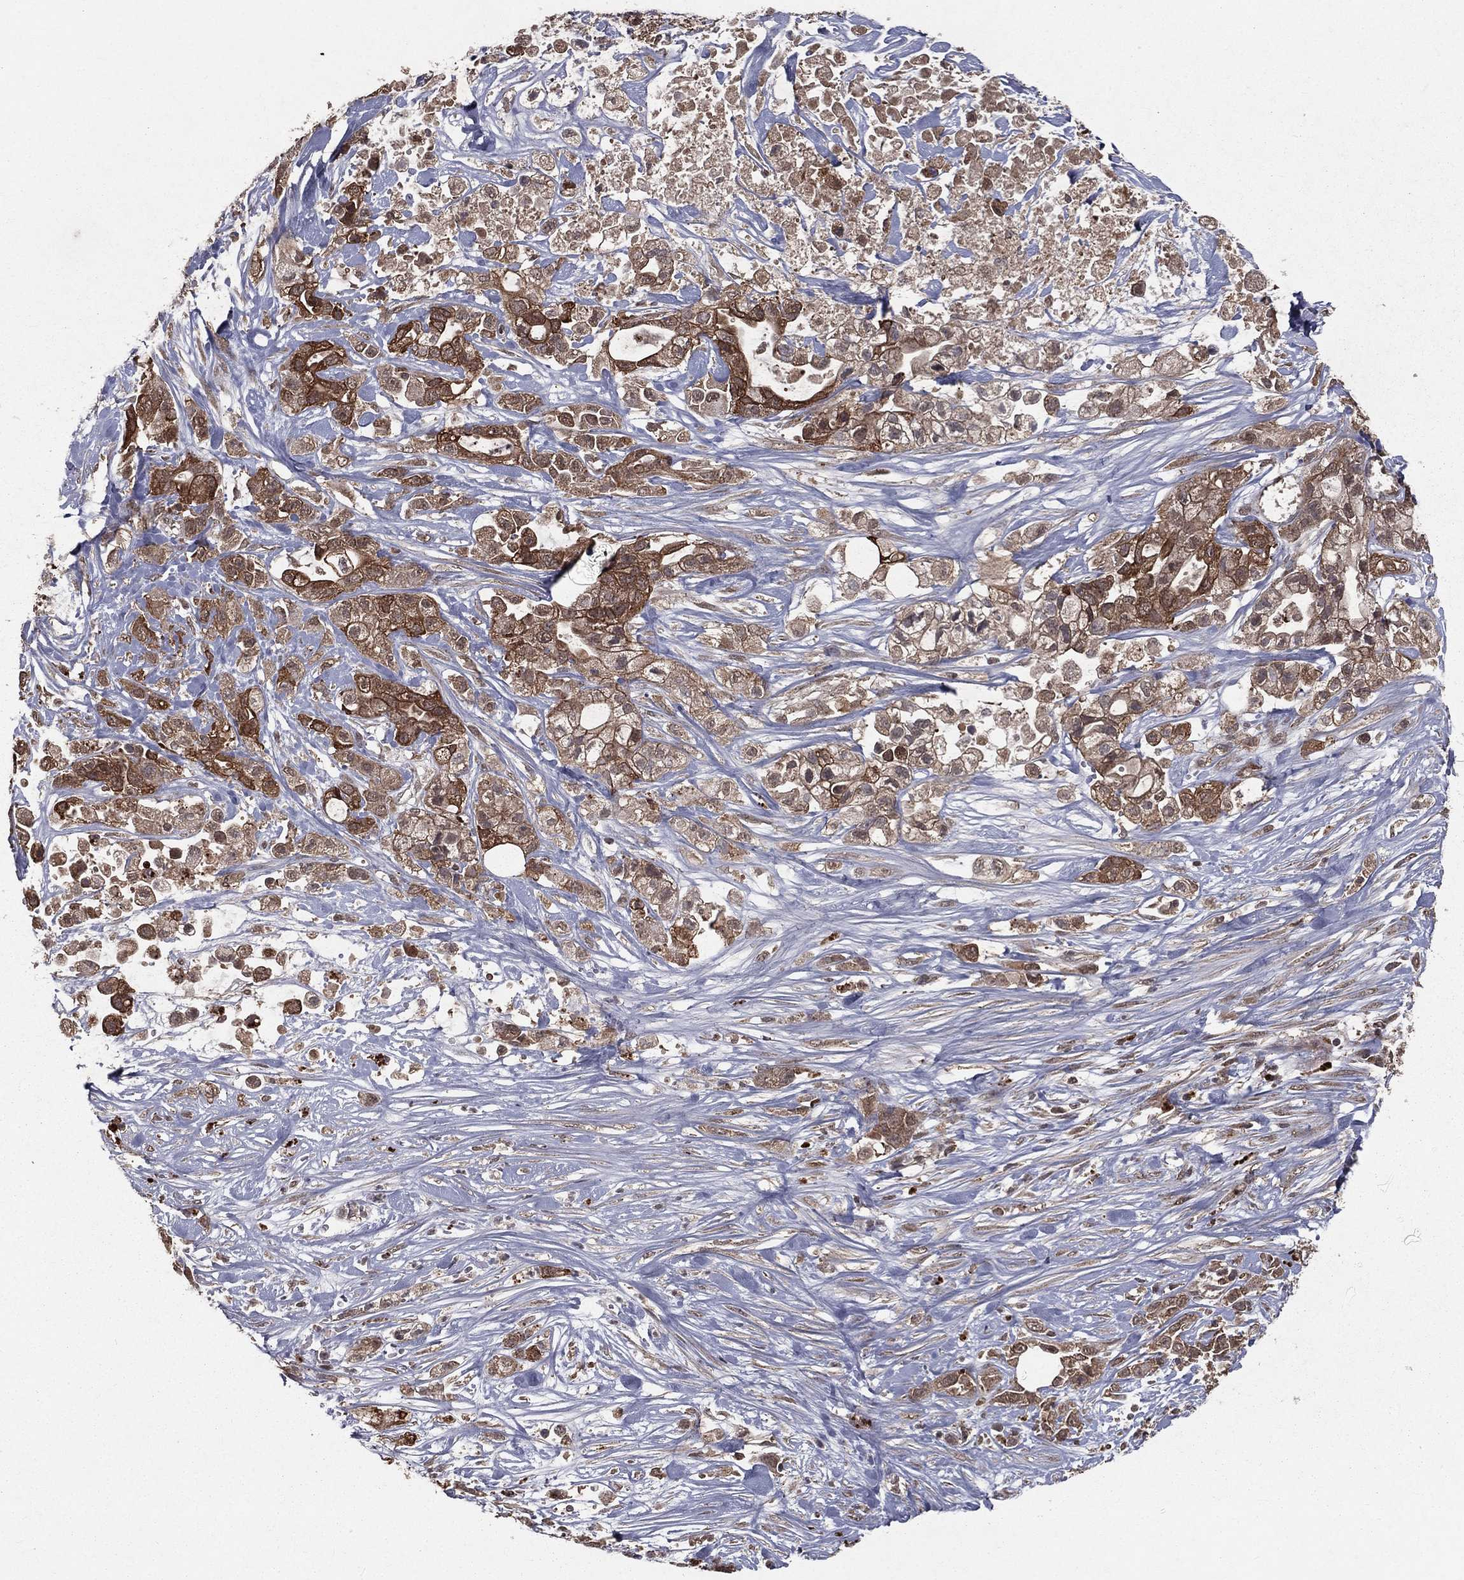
{"staining": {"intensity": "moderate", "quantity": ">75%", "location": "cytoplasmic/membranous"}, "tissue": "pancreatic cancer", "cell_type": "Tumor cells", "image_type": "cancer", "snomed": [{"axis": "morphology", "description": "Adenocarcinoma, NOS"}, {"axis": "topography", "description": "Pancreas"}], "caption": "This image exhibits immunohistochemistry staining of adenocarcinoma (pancreatic), with medium moderate cytoplasmic/membranous staining in about >75% of tumor cells.", "gene": "ZDHHC15", "patient": {"sex": "male", "age": 44}}